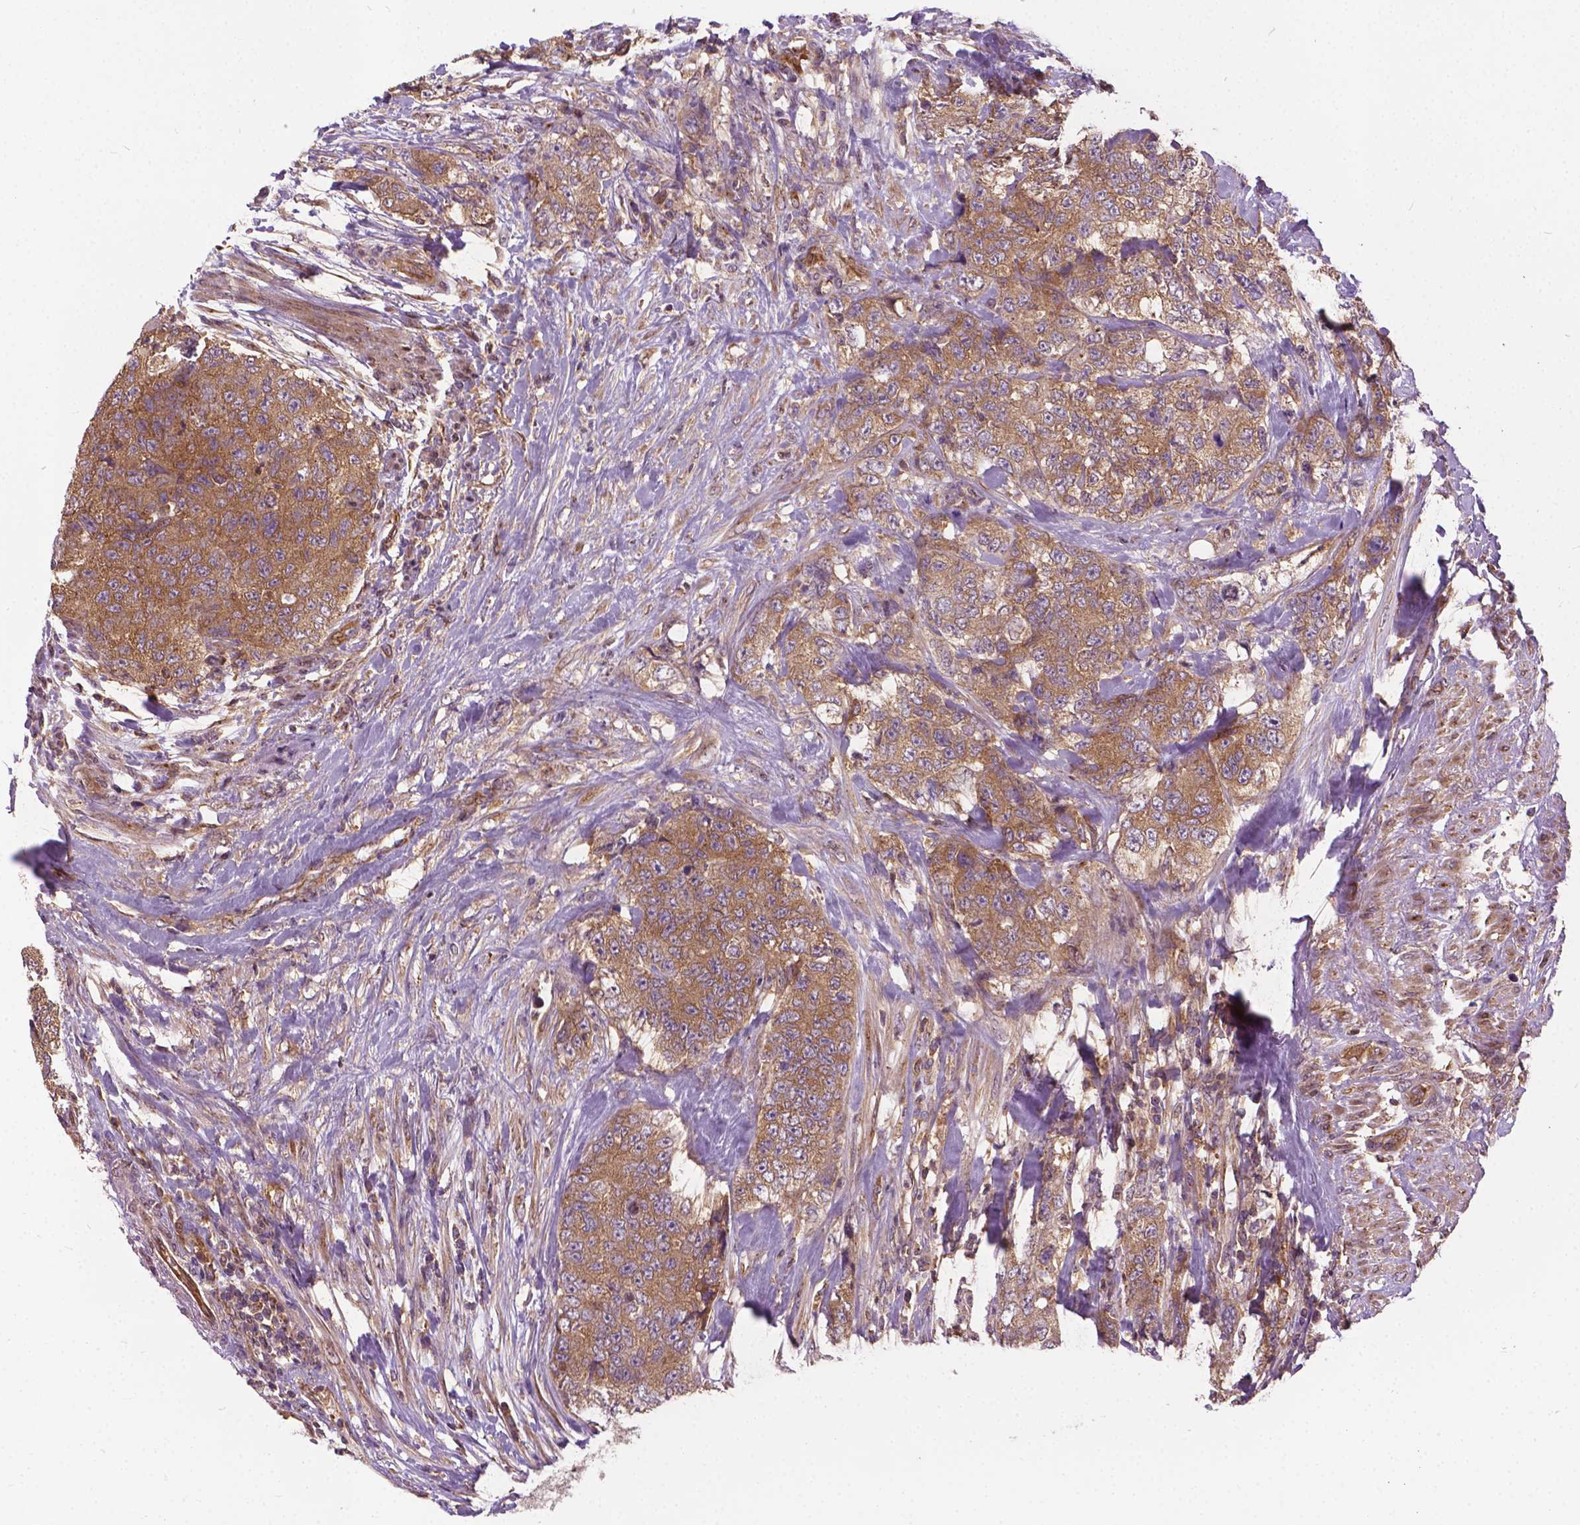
{"staining": {"intensity": "moderate", "quantity": ">75%", "location": "cytoplasmic/membranous"}, "tissue": "urothelial cancer", "cell_type": "Tumor cells", "image_type": "cancer", "snomed": [{"axis": "morphology", "description": "Urothelial carcinoma, High grade"}, {"axis": "topography", "description": "Urinary bladder"}], "caption": "Human urothelial cancer stained with a protein marker exhibits moderate staining in tumor cells.", "gene": "MZT1", "patient": {"sex": "female", "age": 78}}